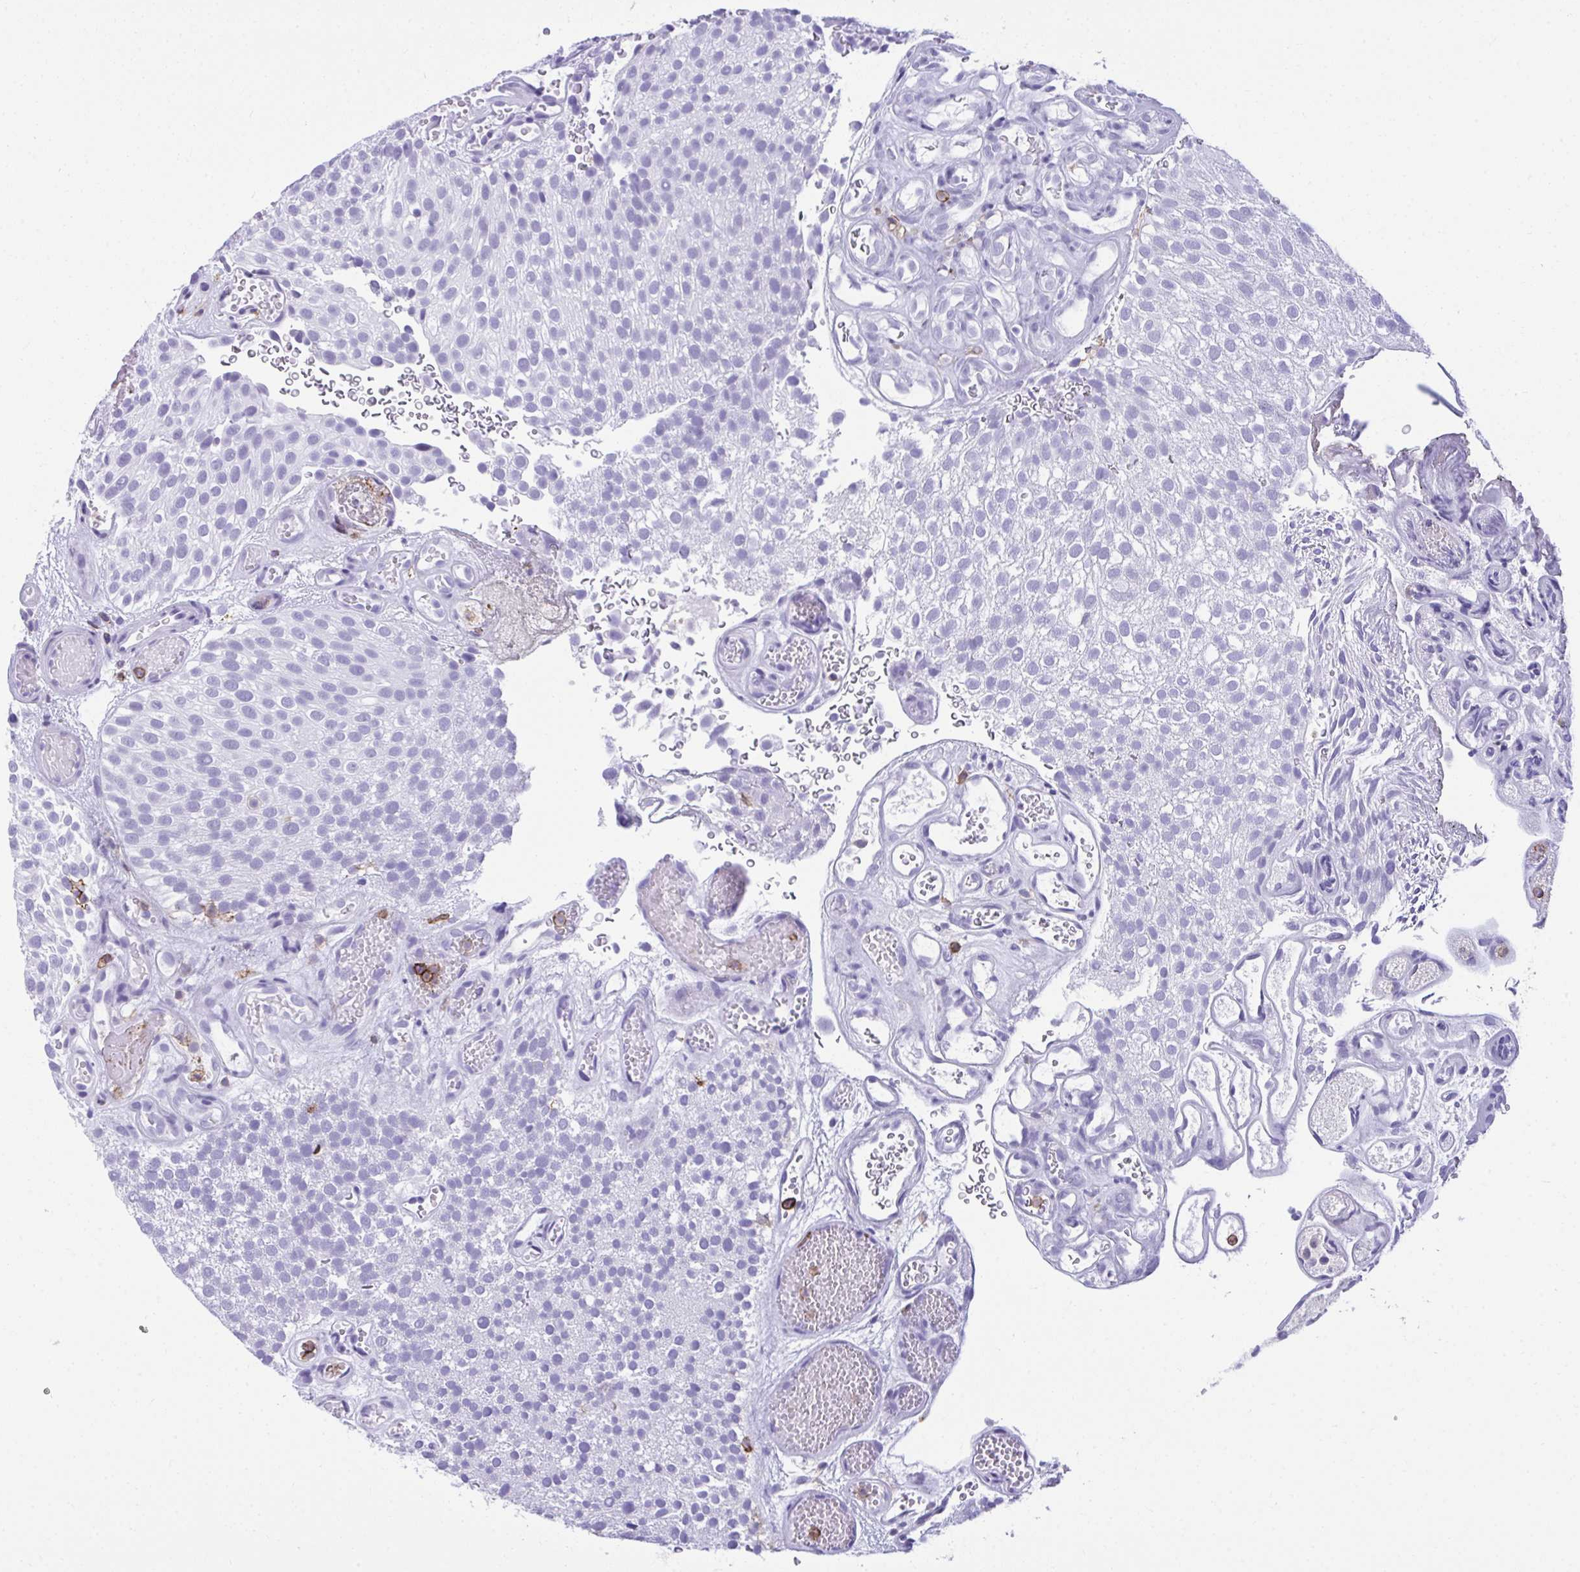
{"staining": {"intensity": "negative", "quantity": "none", "location": "none"}, "tissue": "urothelial cancer", "cell_type": "Tumor cells", "image_type": "cancer", "snomed": [{"axis": "morphology", "description": "Urothelial carcinoma, Low grade"}, {"axis": "topography", "description": "Urinary bladder"}], "caption": "Immunohistochemistry micrograph of low-grade urothelial carcinoma stained for a protein (brown), which displays no positivity in tumor cells. (DAB (3,3'-diaminobenzidine) immunohistochemistry visualized using brightfield microscopy, high magnification).", "gene": "SPN", "patient": {"sex": "male", "age": 78}}